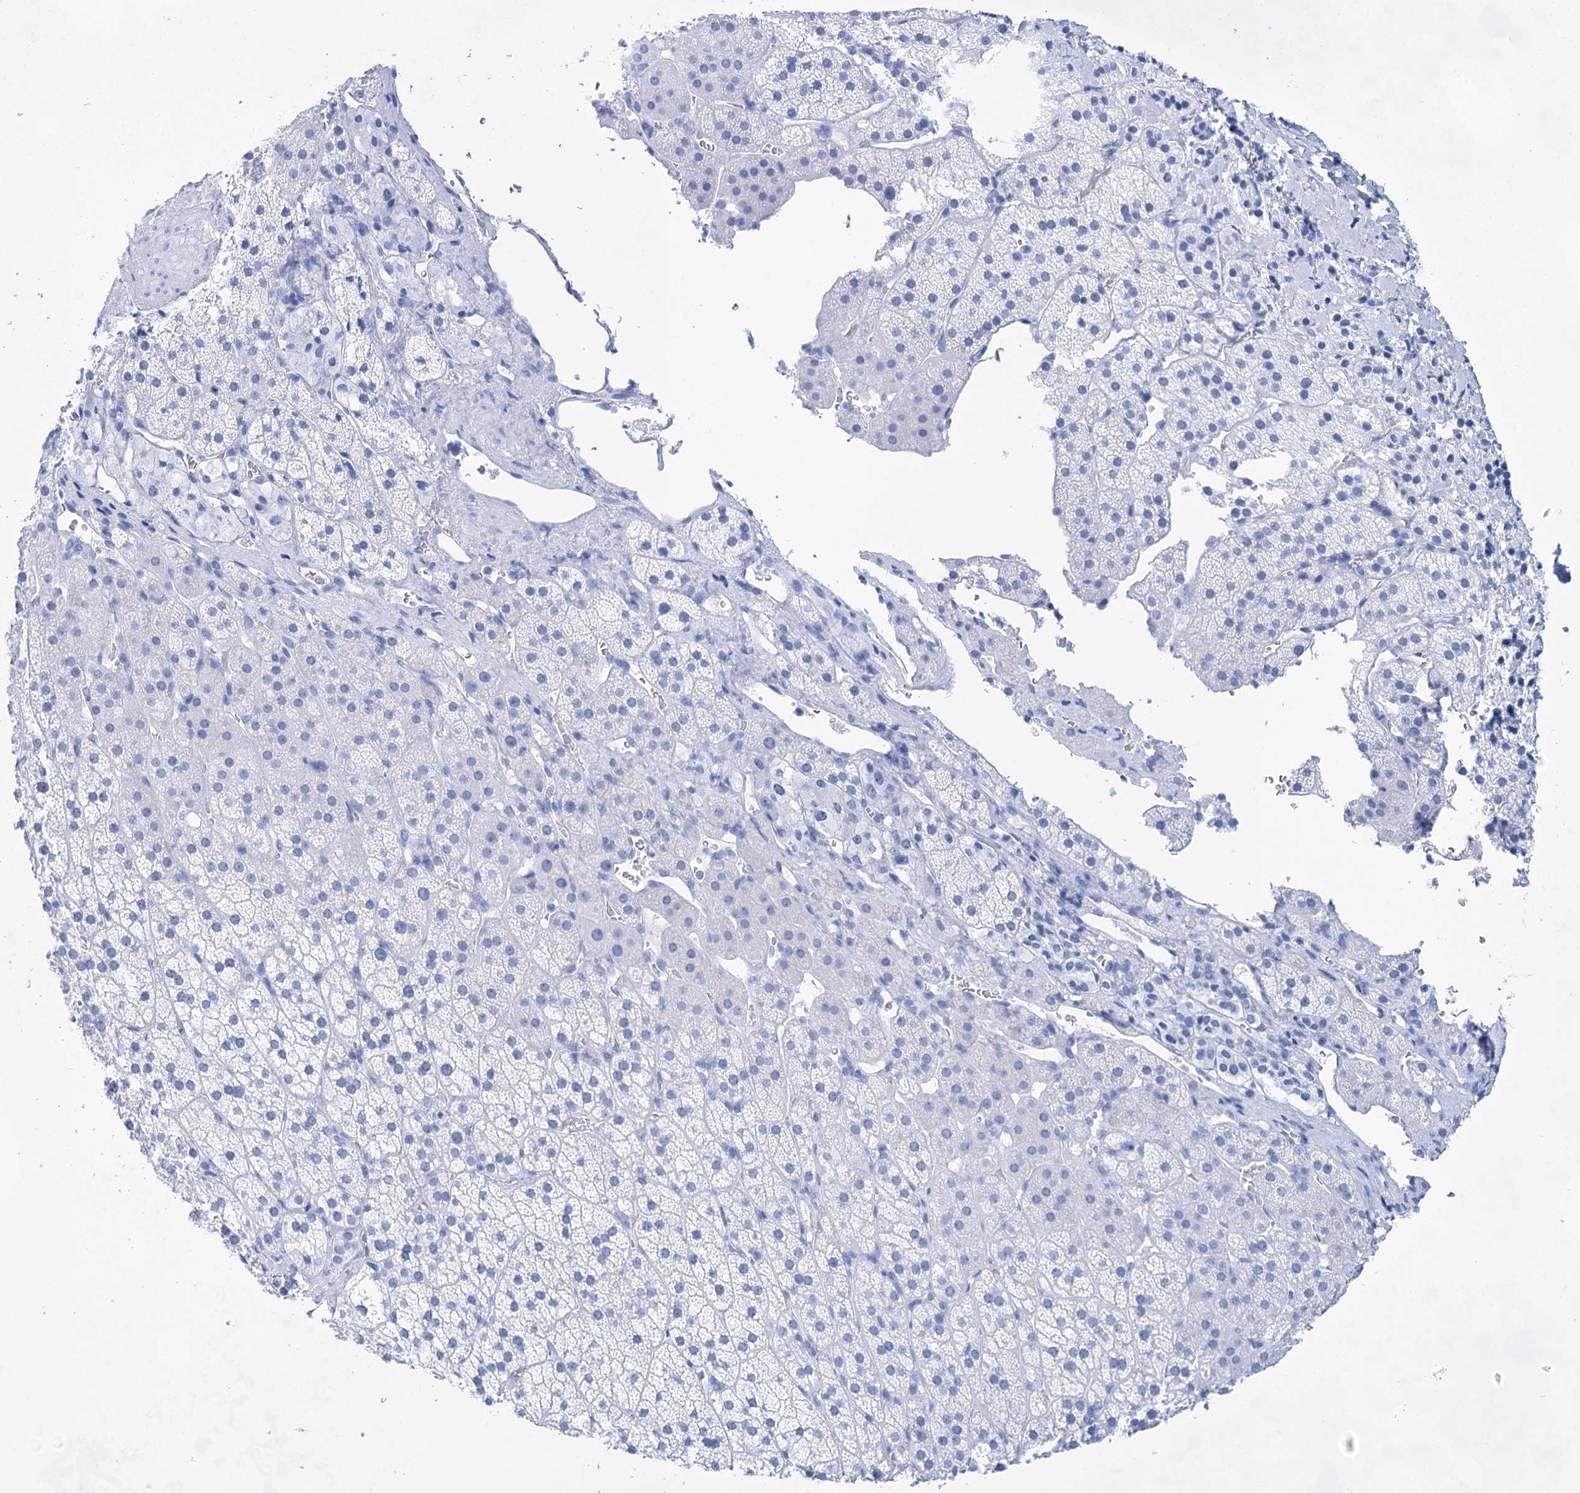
{"staining": {"intensity": "negative", "quantity": "none", "location": "none"}, "tissue": "adrenal gland", "cell_type": "Glandular cells", "image_type": "normal", "snomed": [{"axis": "morphology", "description": "Normal tissue, NOS"}, {"axis": "topography", "description": "Adrenal gland"}], "caption": "Benign adrenal gland was stained to show a protein in brown. There is no significant expression in glandular cells.", "gene": "LALBA", "patient": {"sex": "female", "age": 44}}